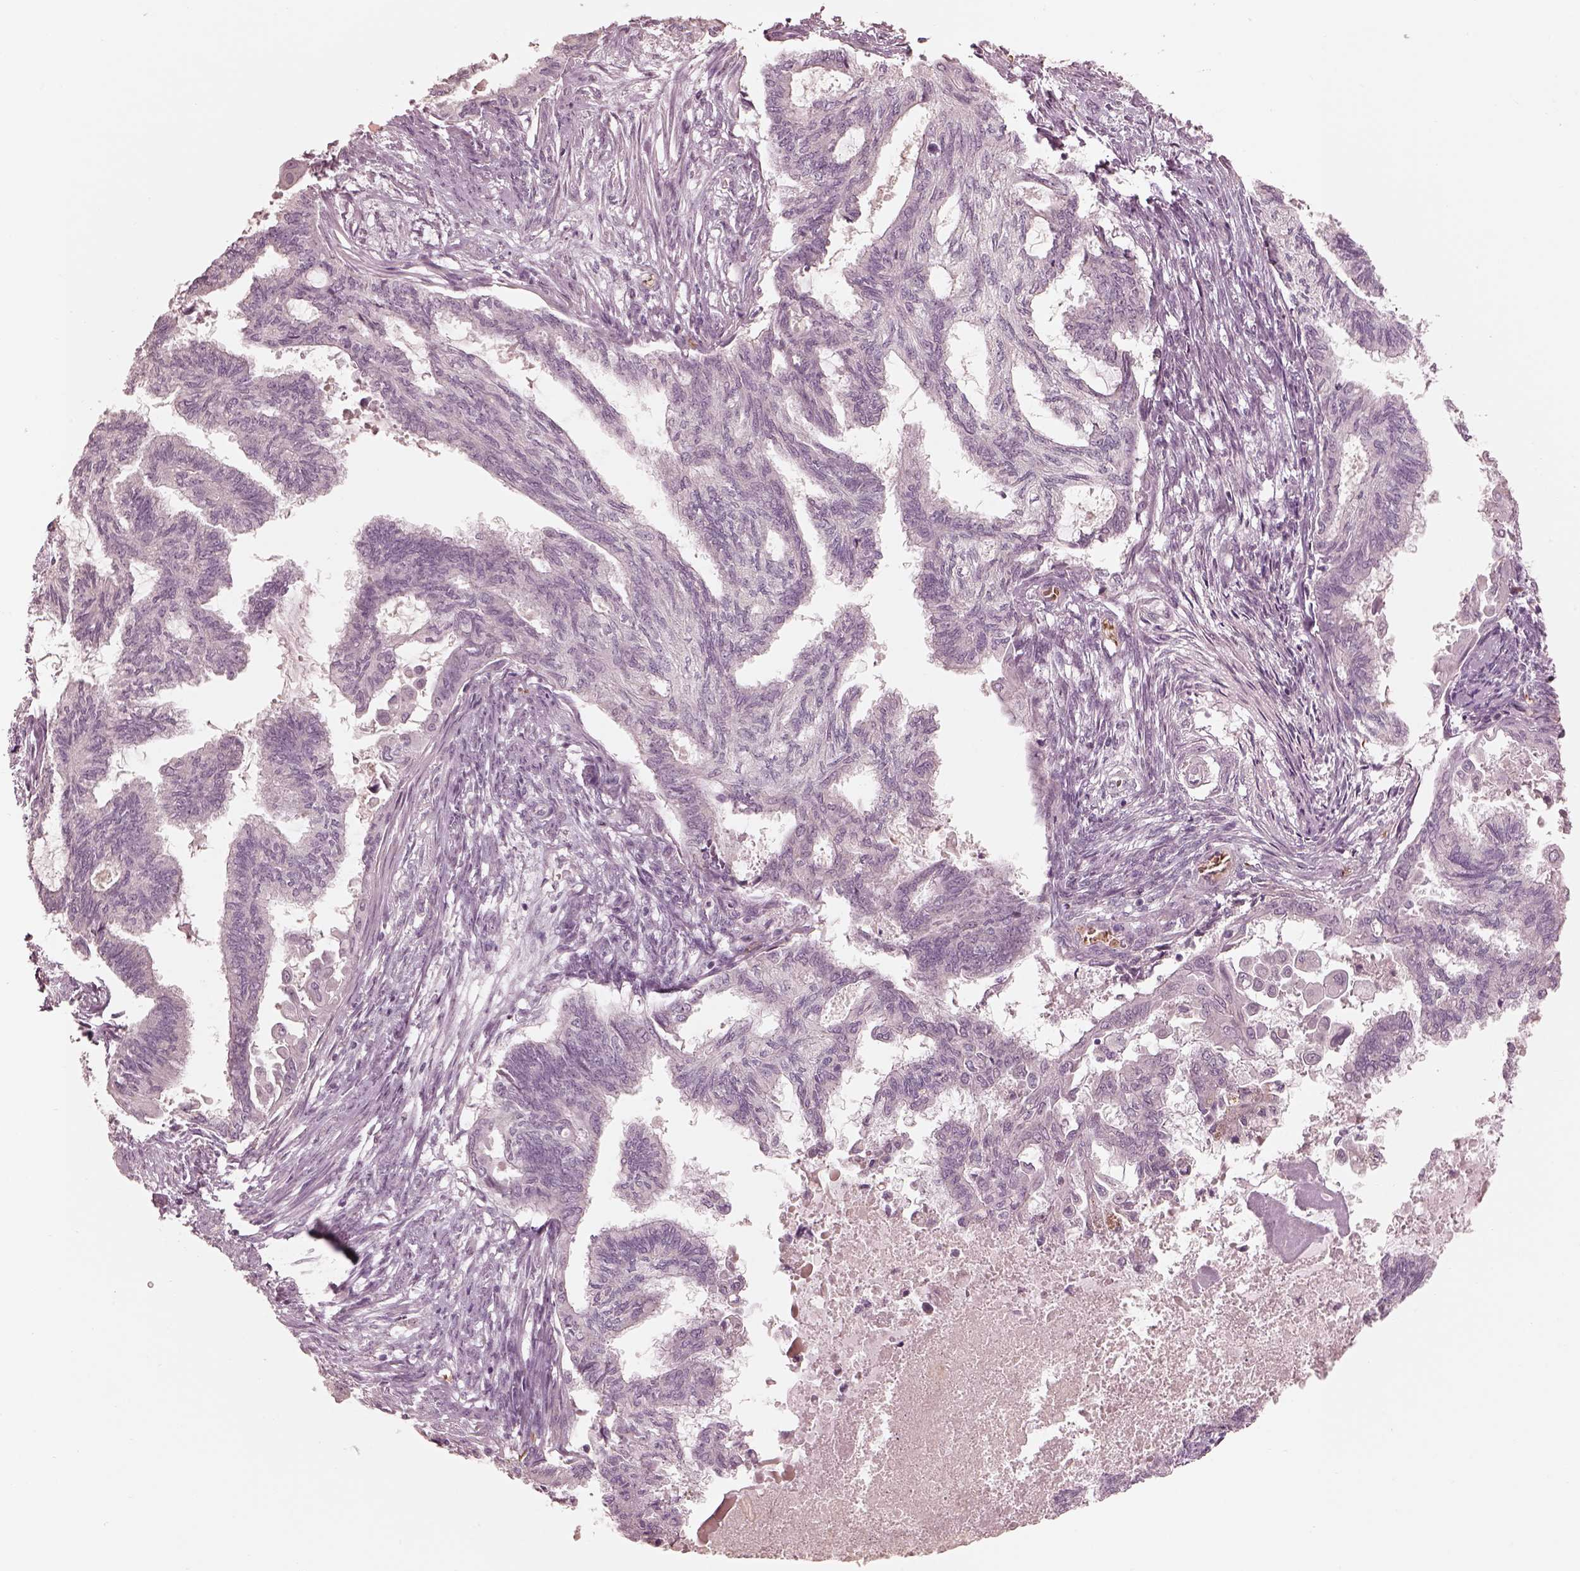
{"staining": {"intensity": "negative", "quantity": "none", "location": "none"}, "tissue": "endometrial cancer", "cell_type": "Tumor cells", "image_type": "cancer", "snomed": [{"axis": "morphology", "description": "Adenocarcinoma, NOS"}, {"axis": "topography", "description": "Endometrium"}], "caption": "Micrograph shows no protein expression in tumor cells of endometrial cancer tissue.", "gene": "ANKLE1", "patient": {"sex": "female", "age": 86}}